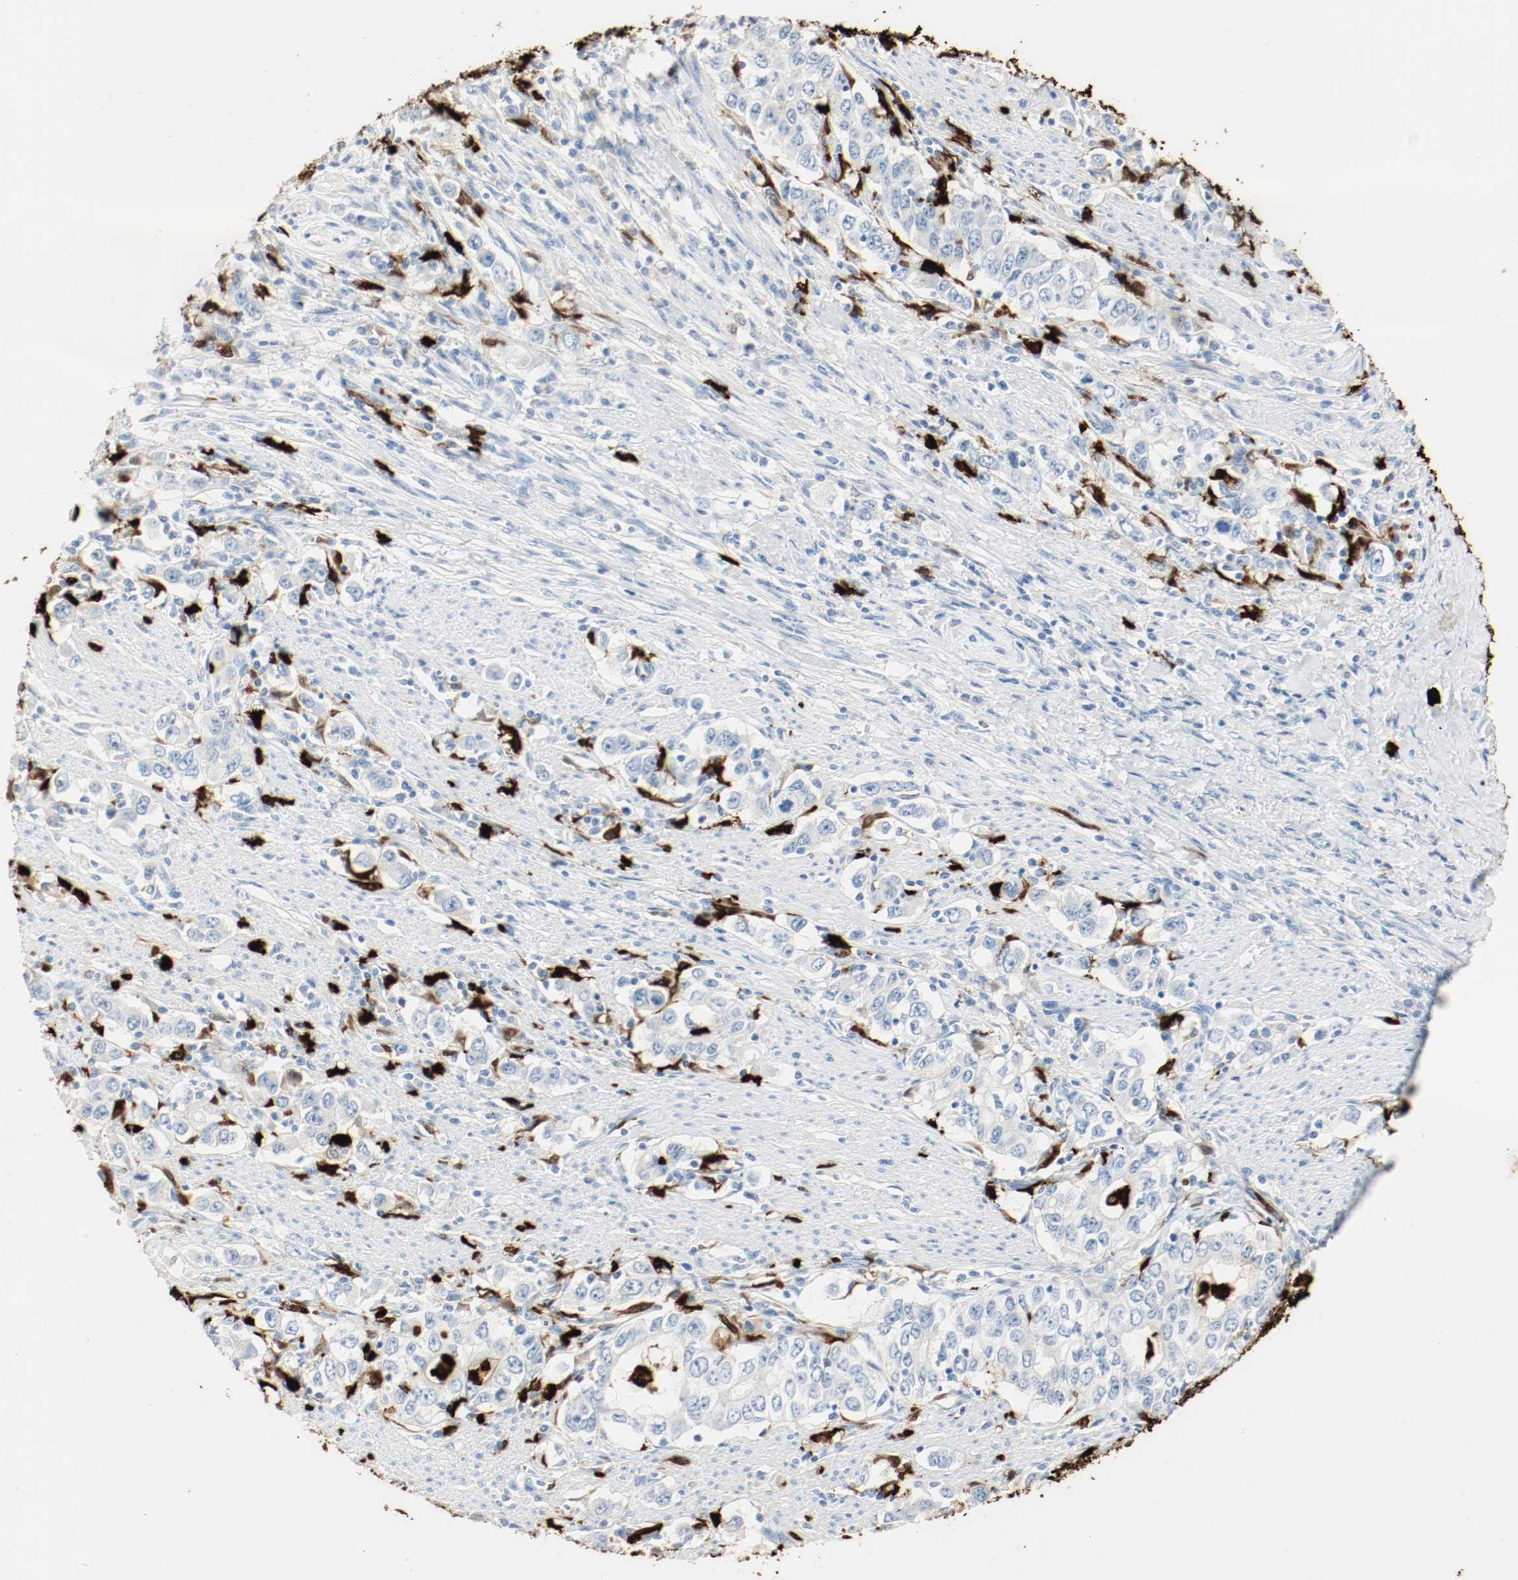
{"staining": {"intensity": "negative", "quantity": "none", "location": "none"}, "tissue": "stomach cancer", "cell_type": "Tumor cells", "image_type": "cancer", "snomed": [{"axis": "morphology", "description": "Adenocarcinoma, NOS"}, {"axis": "topography", "description": "Stomach, lower"}], "caption": "High magnification brightfield microscopy of adenocarcinoma (stomach) stained with DAB (3,3'-diaminobenzidine) (brown) and counterstained with hematoxylin (blue): tumor cells show no significant expression.", "gene": "S100A9", "patient": {"sex": "female", "age": 72}}